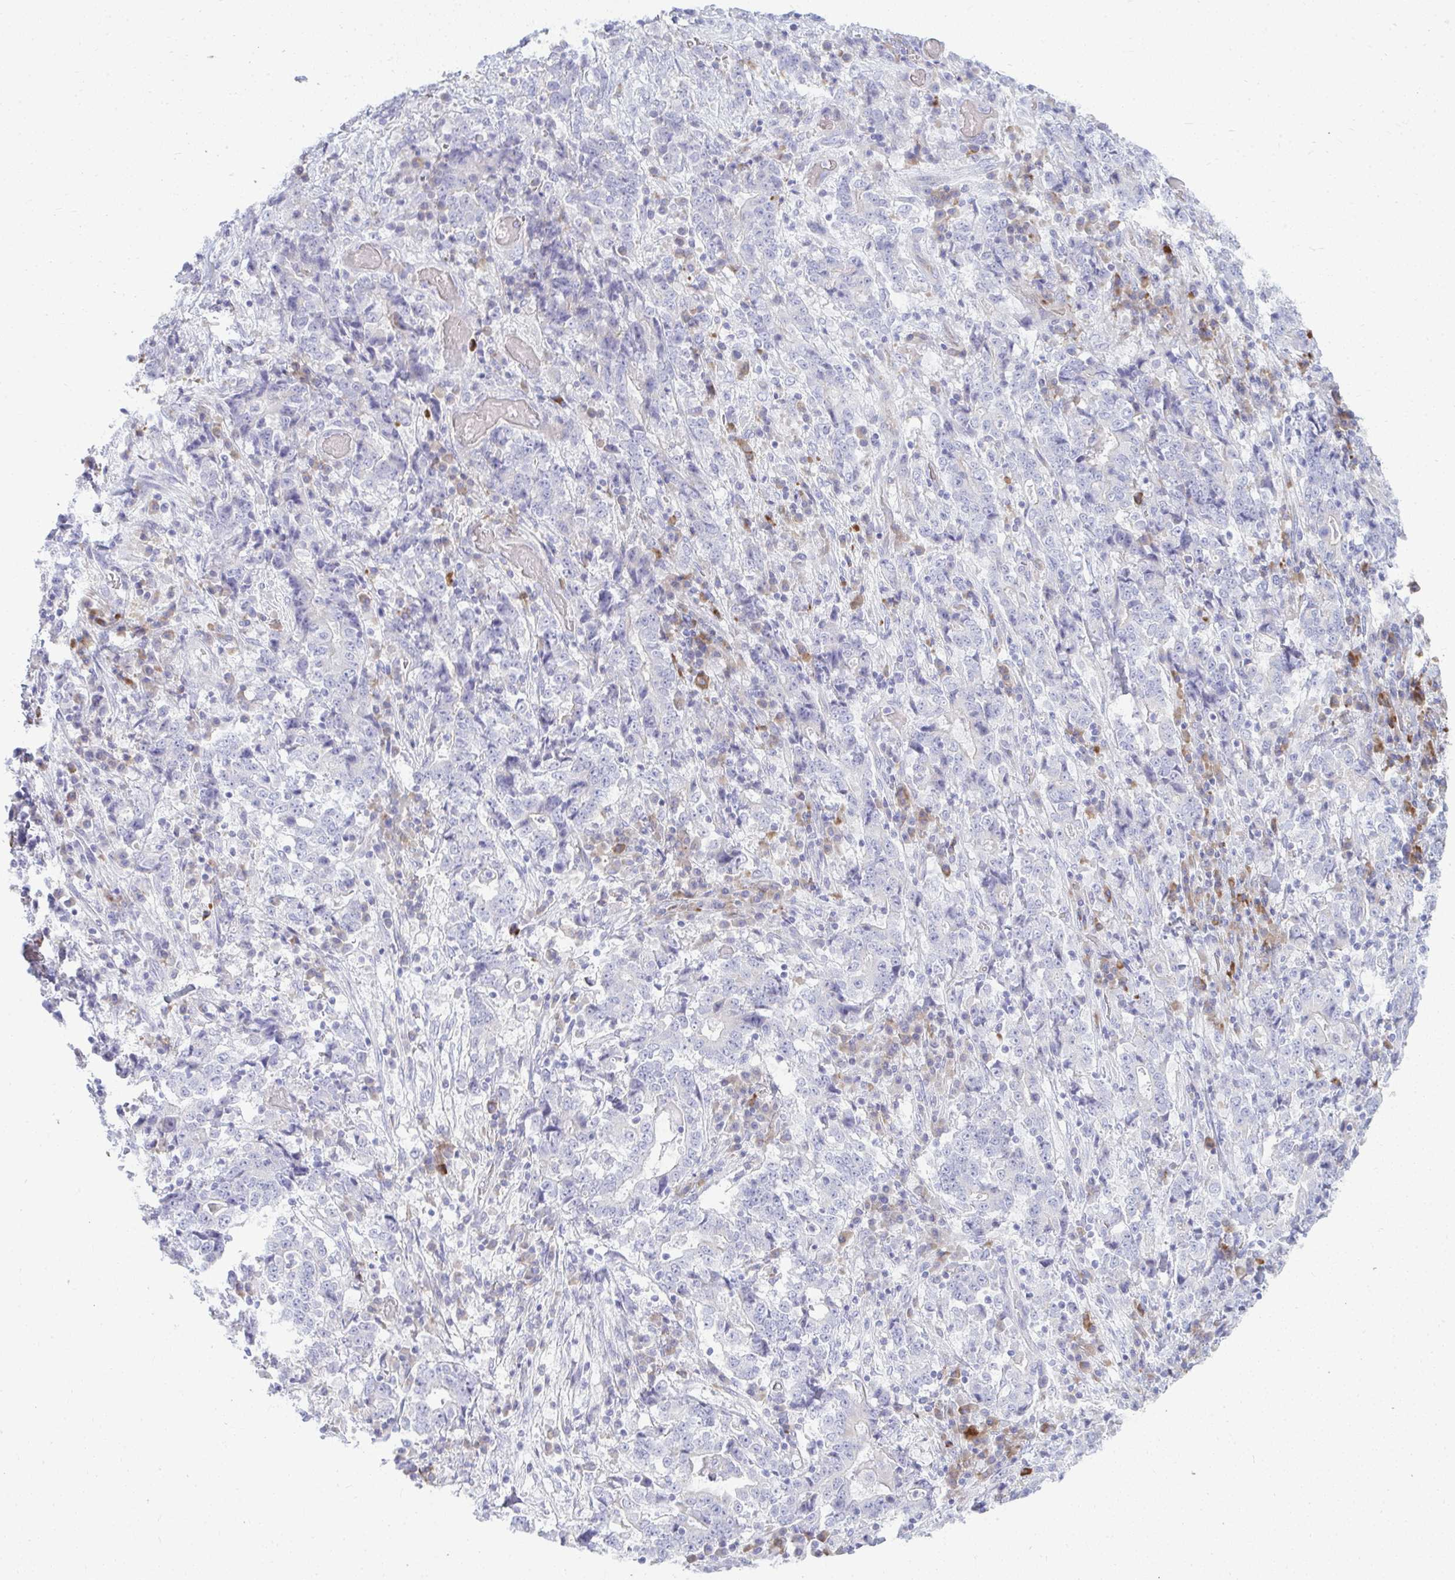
{"staining": {"intensity": "negative", "quantity": "none", "location": "none"}, "tissue": "stomach cancer", "cell_type": "Tumor cells", "image_type": "cancer", "snomed": [{"axis": "morphology", "description": "Normal tissue, NOS"}, {"axis": "morphology", "description": "Adenocarcinoma, NOS"}, {"axis": "topography", "description": "Stomach, upper"}, {"axis": "topography", "description": "Stomach"}], "caption": "Immunohistochemistry (IHC) of human adenocarcinoma (stomach) displays no positivity in tumor cells. Nuclei are stained in blue.", "gene": "TSPEAR", "patient": {"sex": "male", "age": 59}}